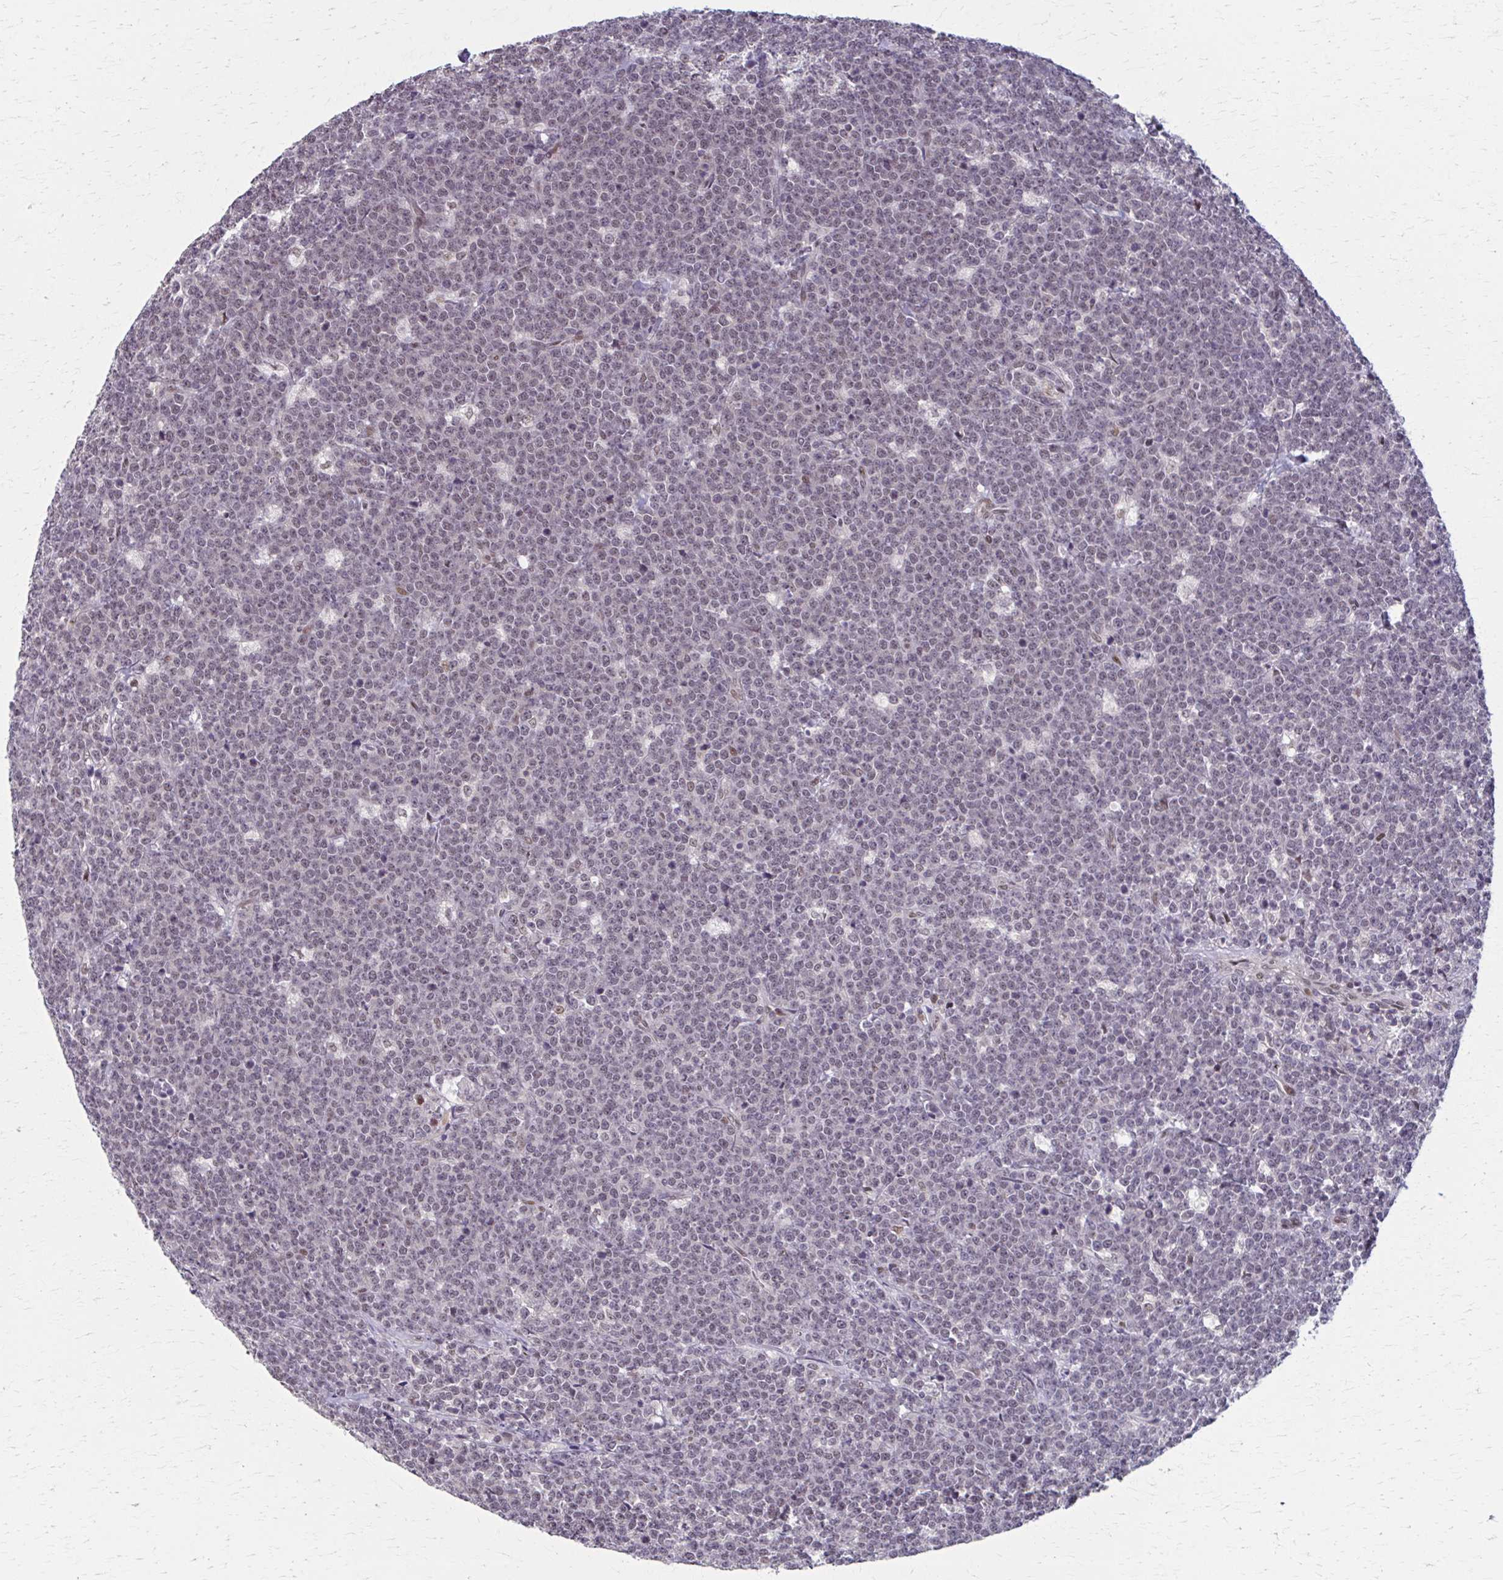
{"staining": {"intensity": "weak", "quantity": "25%-75%", "location": "nuclear"}, "tissue": "lymphoma", "cell_type": "Tumor cells", "image_type": "cancer", "snomed": [{"axis": "morphology", "description": "Malignant lymphoma, non-Hodgkin's type, High grade"}, {"axis": "topography", "description": "Small intestine"}, {"axis": "topography", "description": "Colon"}], "caption": "Weak nuclear staining for a protein is identified in approximately 25%-75% of tumor cells of lymphoma using immunohistochemistry.", "gene": "SETBP1", "patient": {"sex": "male", "age": 8}}